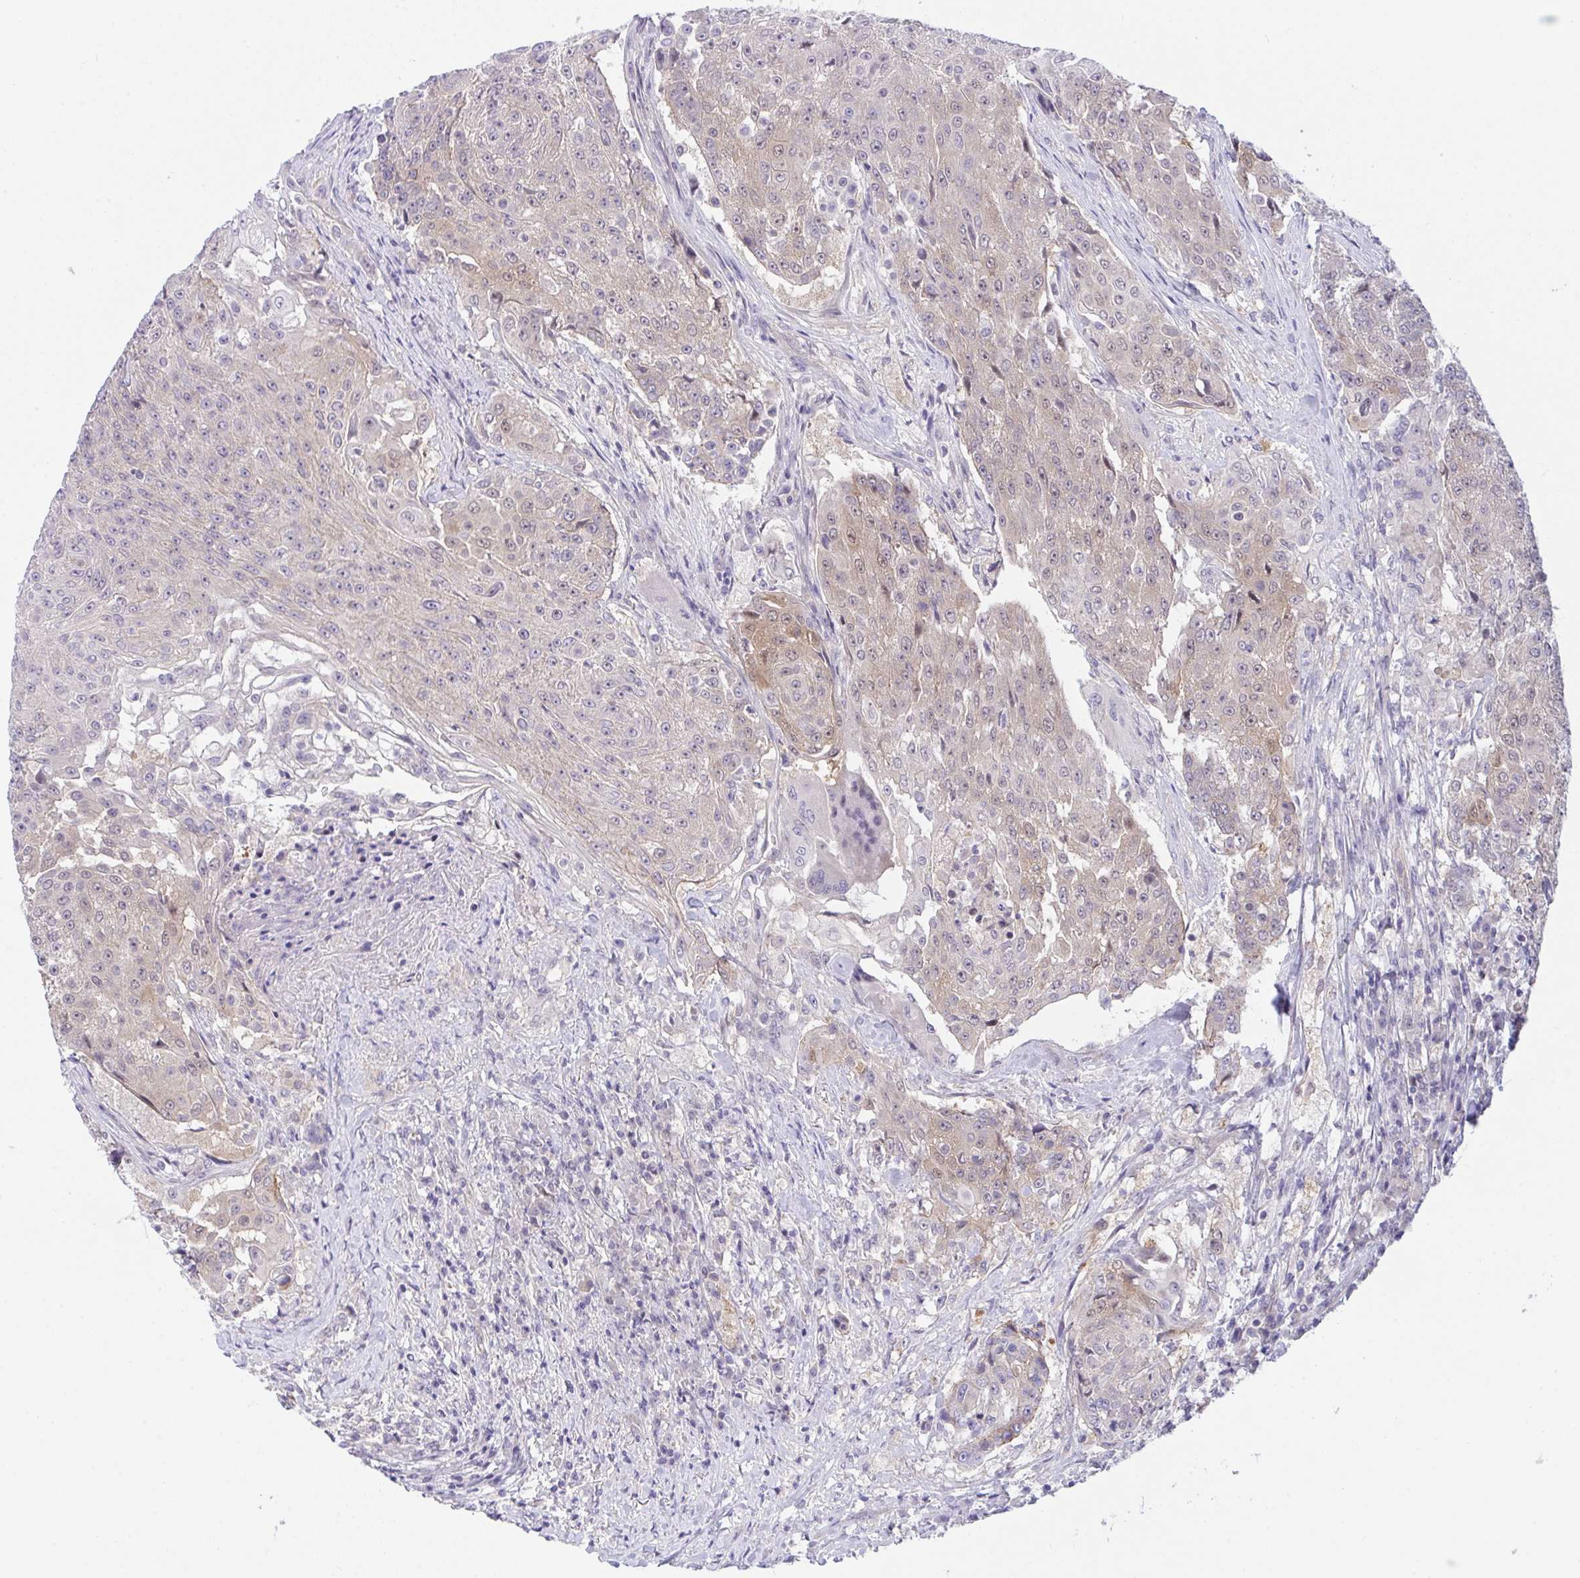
{"staining": {"intensity": "weak", "quantity": "25%-75%", "location": "cytoplasmic/membranous"}, "tissue": "urothelial cancer", "cell_type": "Tumor cells", "image_type": "cancer", "snomed": [{"axis": "morphology", "description": "Urothelial carcinoma, High grade"}, {"axis": "topography", "description": "Urinary bladder"}], "caption": "IHC image of neoplastic tissue: urothelial carcinoma (high-grade) stained using immunohistochemistry (IHC) shows low levels of weak protein expression localized specifically in the cytoplasmic/membranous of tumor cells, appearing as a cytoplasmic/membranous brown color.", "gene": "HOXD12", "patient": {"sex": "female", "age": 63}}